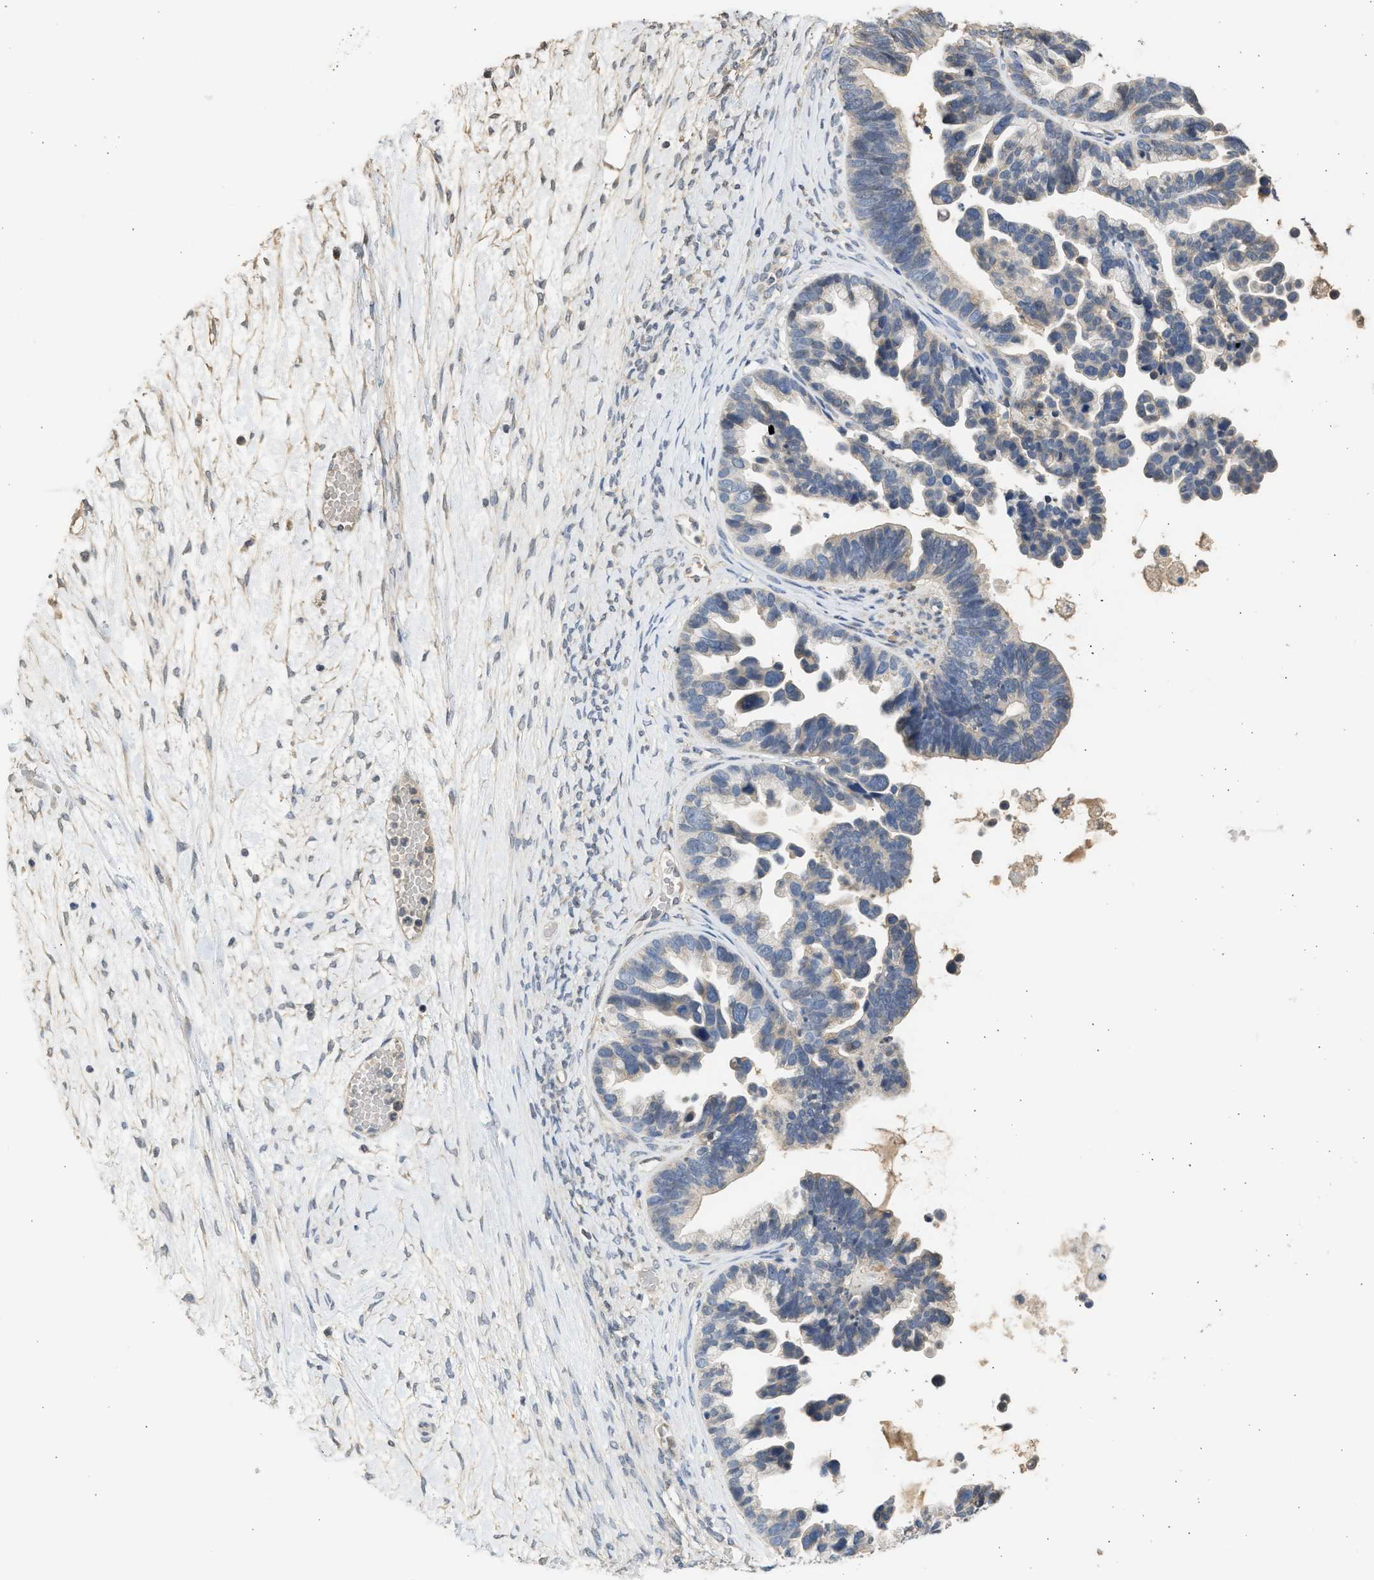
{"staining": {"intensity": "weak", "quantity": "<25%", "location": "cytoplasmic/membranous"}, "tissue": "ovarian cancer", "cell_type": "Tumor cells", "image_type": "cancer", "snomed": [{"axis": "morphology", "description": "Cystadenocarcinoma, serous, NOS"}, {"axis": "topography", "description": "Ovary"}], "caption": "Immunohistochemistry photomicrograph of neoplastic tissue: serous cystadenocarcinoma (ovarian) stained with DAB (3,3'-diaminobenzidine) displays no significant protein positivity in tumor cells.", "gene": "SULT2A1", "patient": {"sex": "female", "age": 56}}